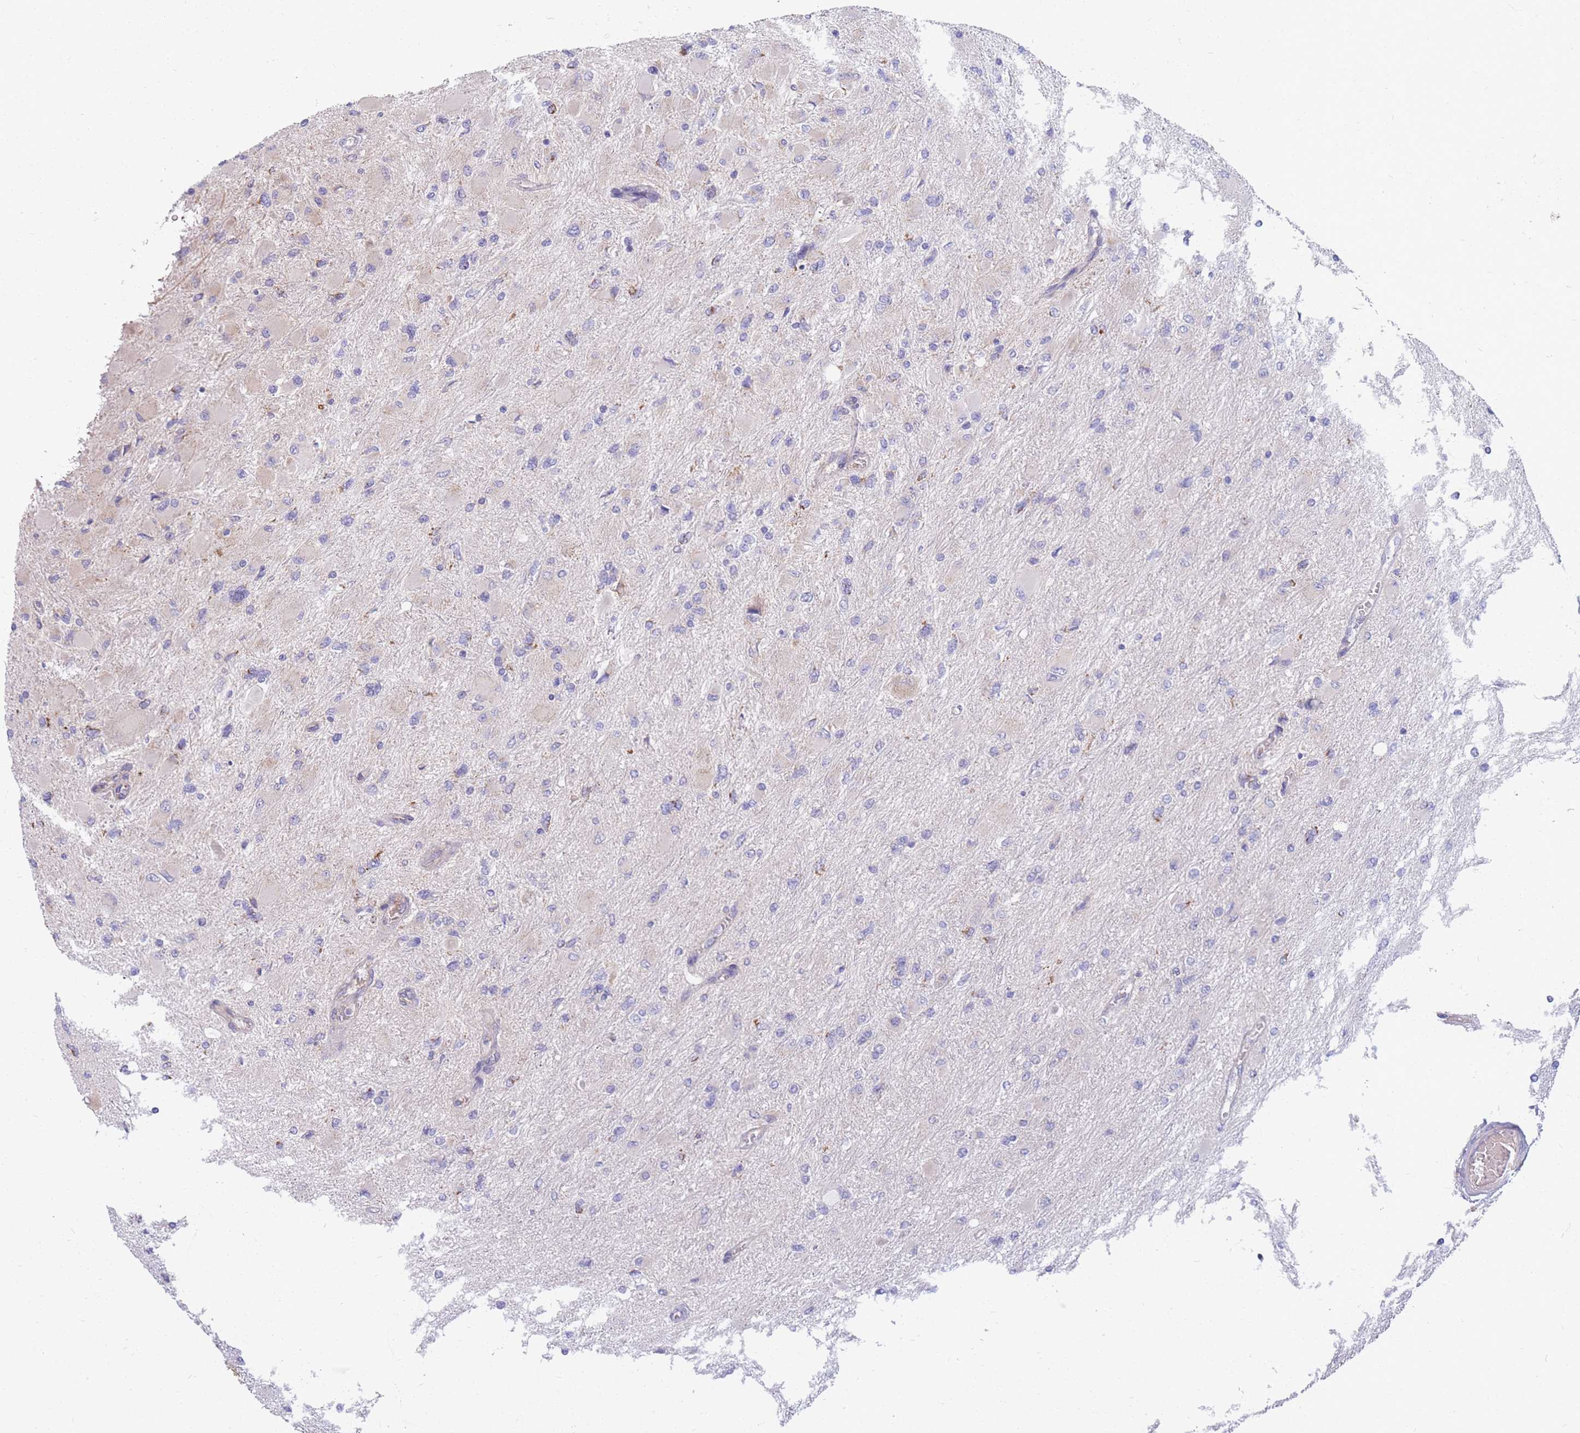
{"staining": {"intensity": "negative", "quantity": "none", "location": "none"}, "tissue": "glioma", "cell_type": "Tumor cells", "image_type": "cancer", "snomed": [{"axis": "morphology", "description": "Glioma, malignant, High grade"}, {"axis": "topography", "description": "Cerebral cortex"}], "caption": "A high-resolution image shows immunohistochemistry staining of malignant glioma (high-grade), which demonstrates no significant positivity in tumor cells.", "gene": "MRPS9", "patient": {"sex": "female", "age": 36}}